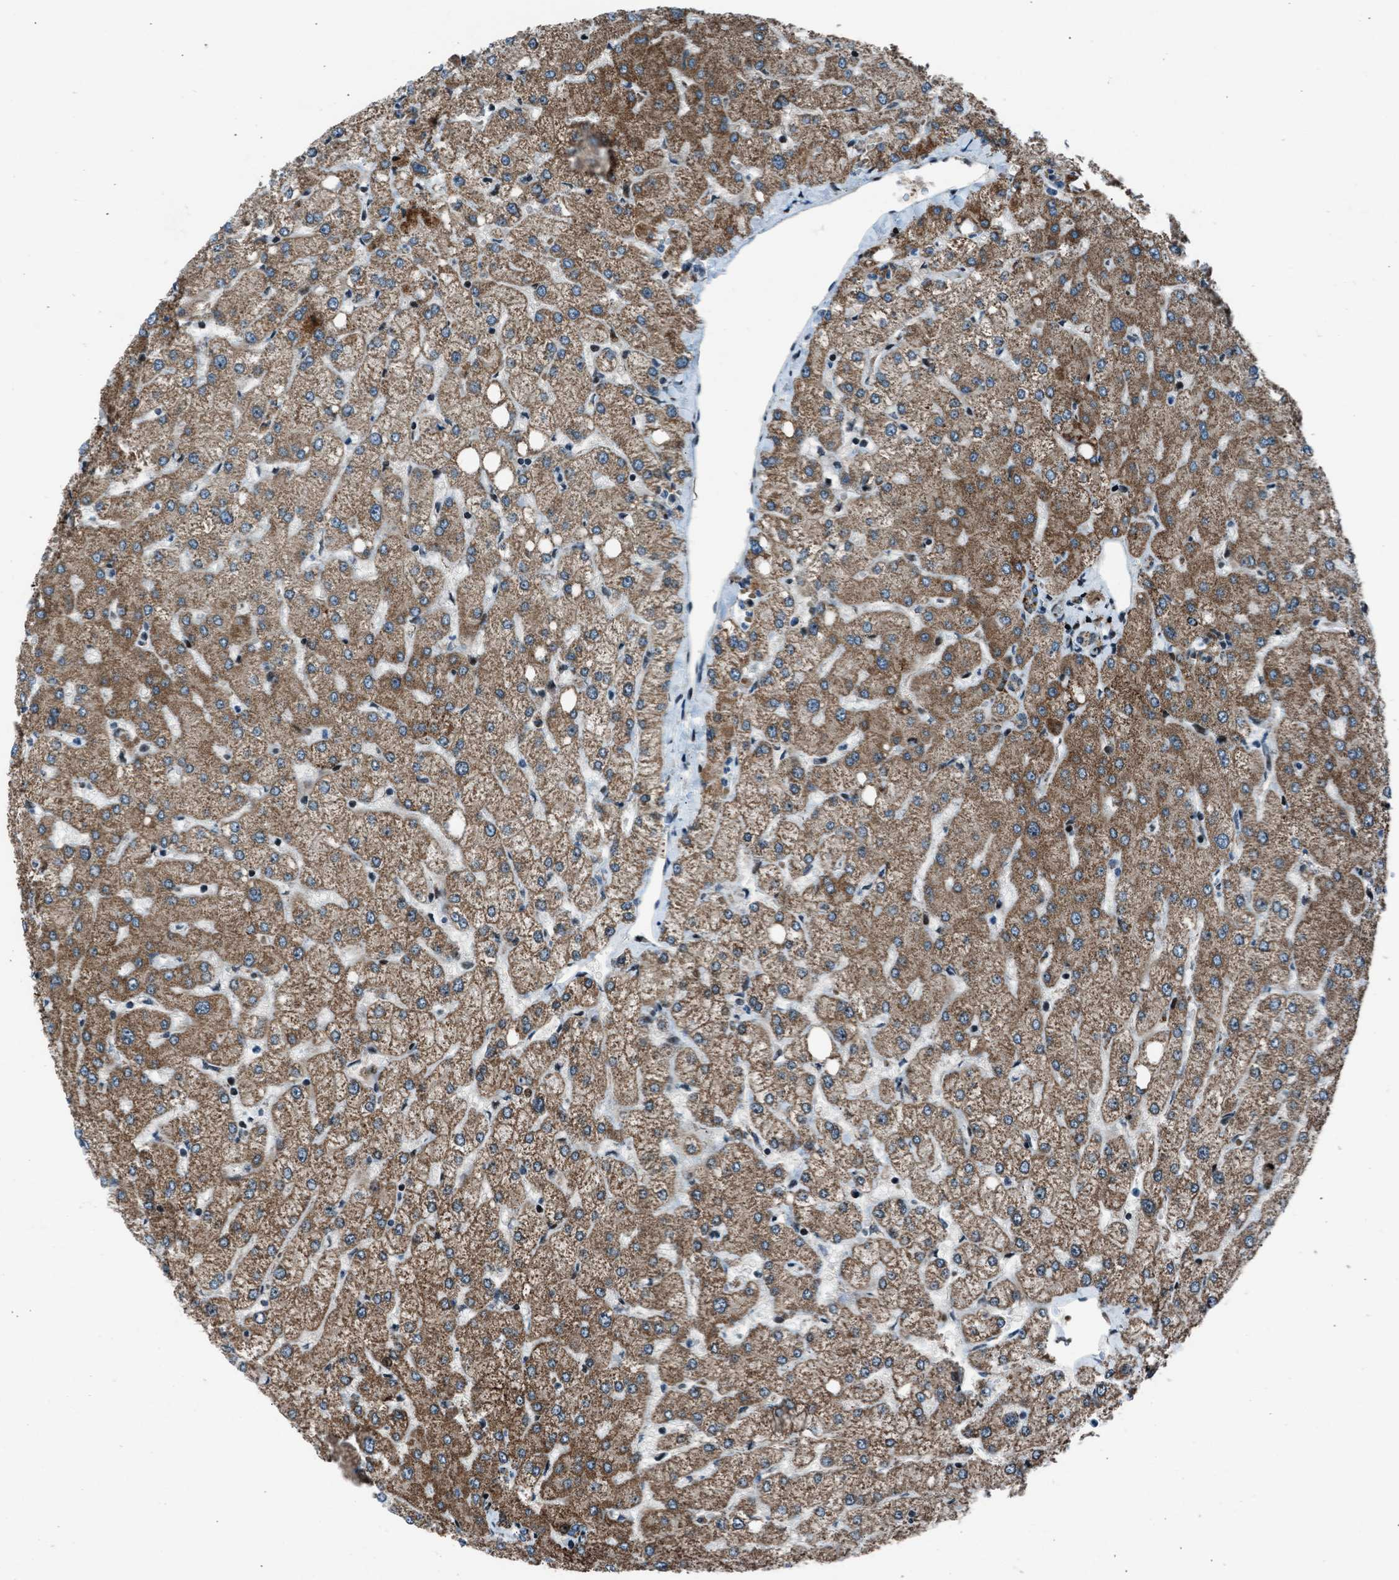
{"staining": {"intensity": "moderate", "quantity": ">75%", "location": "cytoplasmic/membranous"}, "tissue": "liver", "cell_type": "Cholangiocytes", "image_type": "normal", "snomed": [{"axis": "morphology", "description": "Normal tissue, NOS"}, {"axis": "topography", "description": "Liver"}], "caption": "Protein expression analysis of normal liver displays moderate cytoplasmic/membranous expression in about >75% of cholangiocytes. (IHC, brightfield microscopy, high magnification).", "gene": "MORC3", "patient": {"sex": "female", "age": 54}}